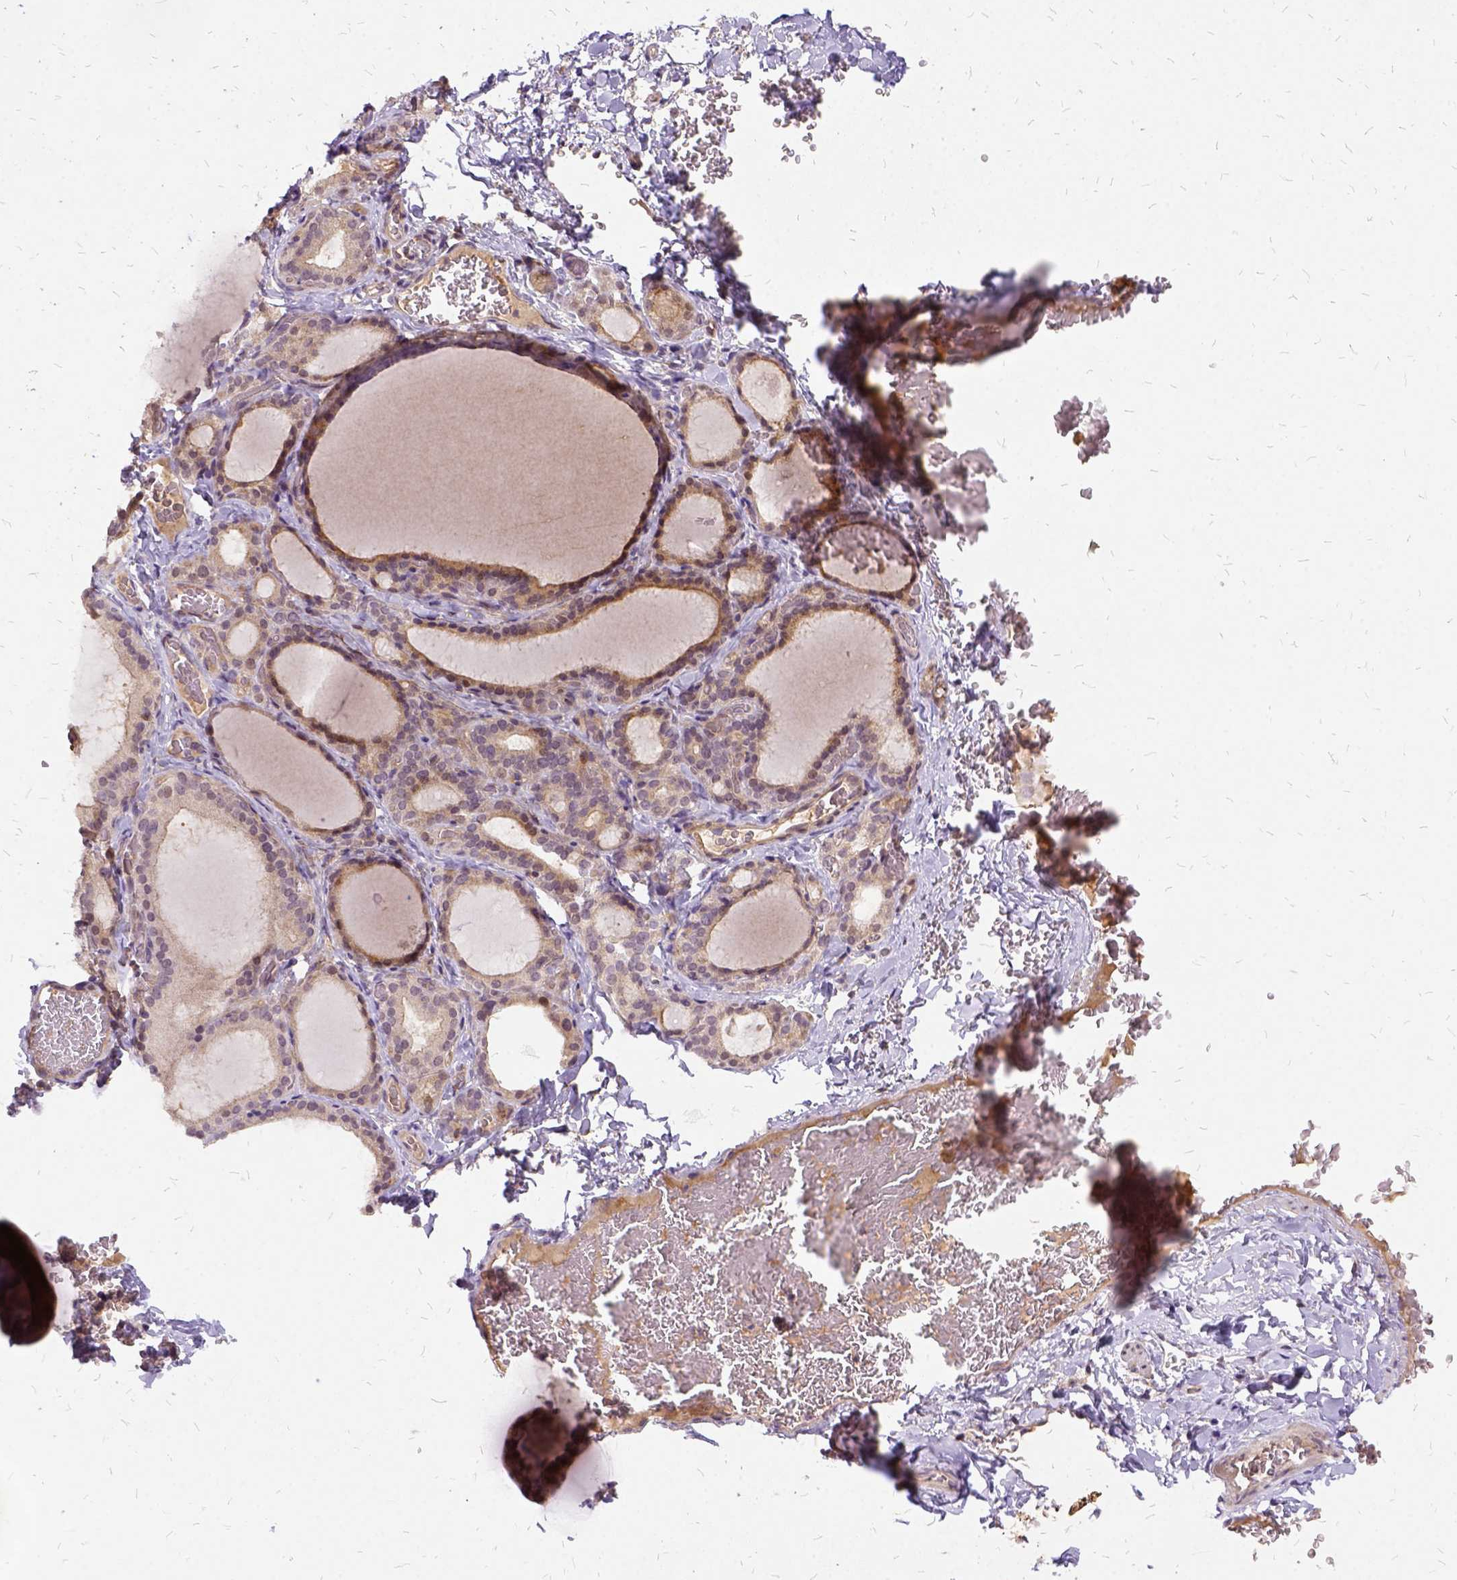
{"staining": {"intensity": "moderate", "quantity": ">75%", "location": "cytoplasmic/membranous"}, "tissue": "thyroid gland", "cell_type": "Glandular cells", "image_type": "normal", "snomed": [{"axis": "morphology", "description": "Normal tissue, NOS"}, {"axis": "morphology", "description": "Hyperplasia, NOS"}, {"axis": "topography", "description": "Thyroid gland"}], "caption": "Immunohistochemistry image of unremarkable thyroid gland stained for a protein (brown), which displays medium levels of moderate cytoplasmic/membranous staining in about >75% of glandular cells.", "gene": "ILRUN", "patient": {"sex": "female", "age": 27}}